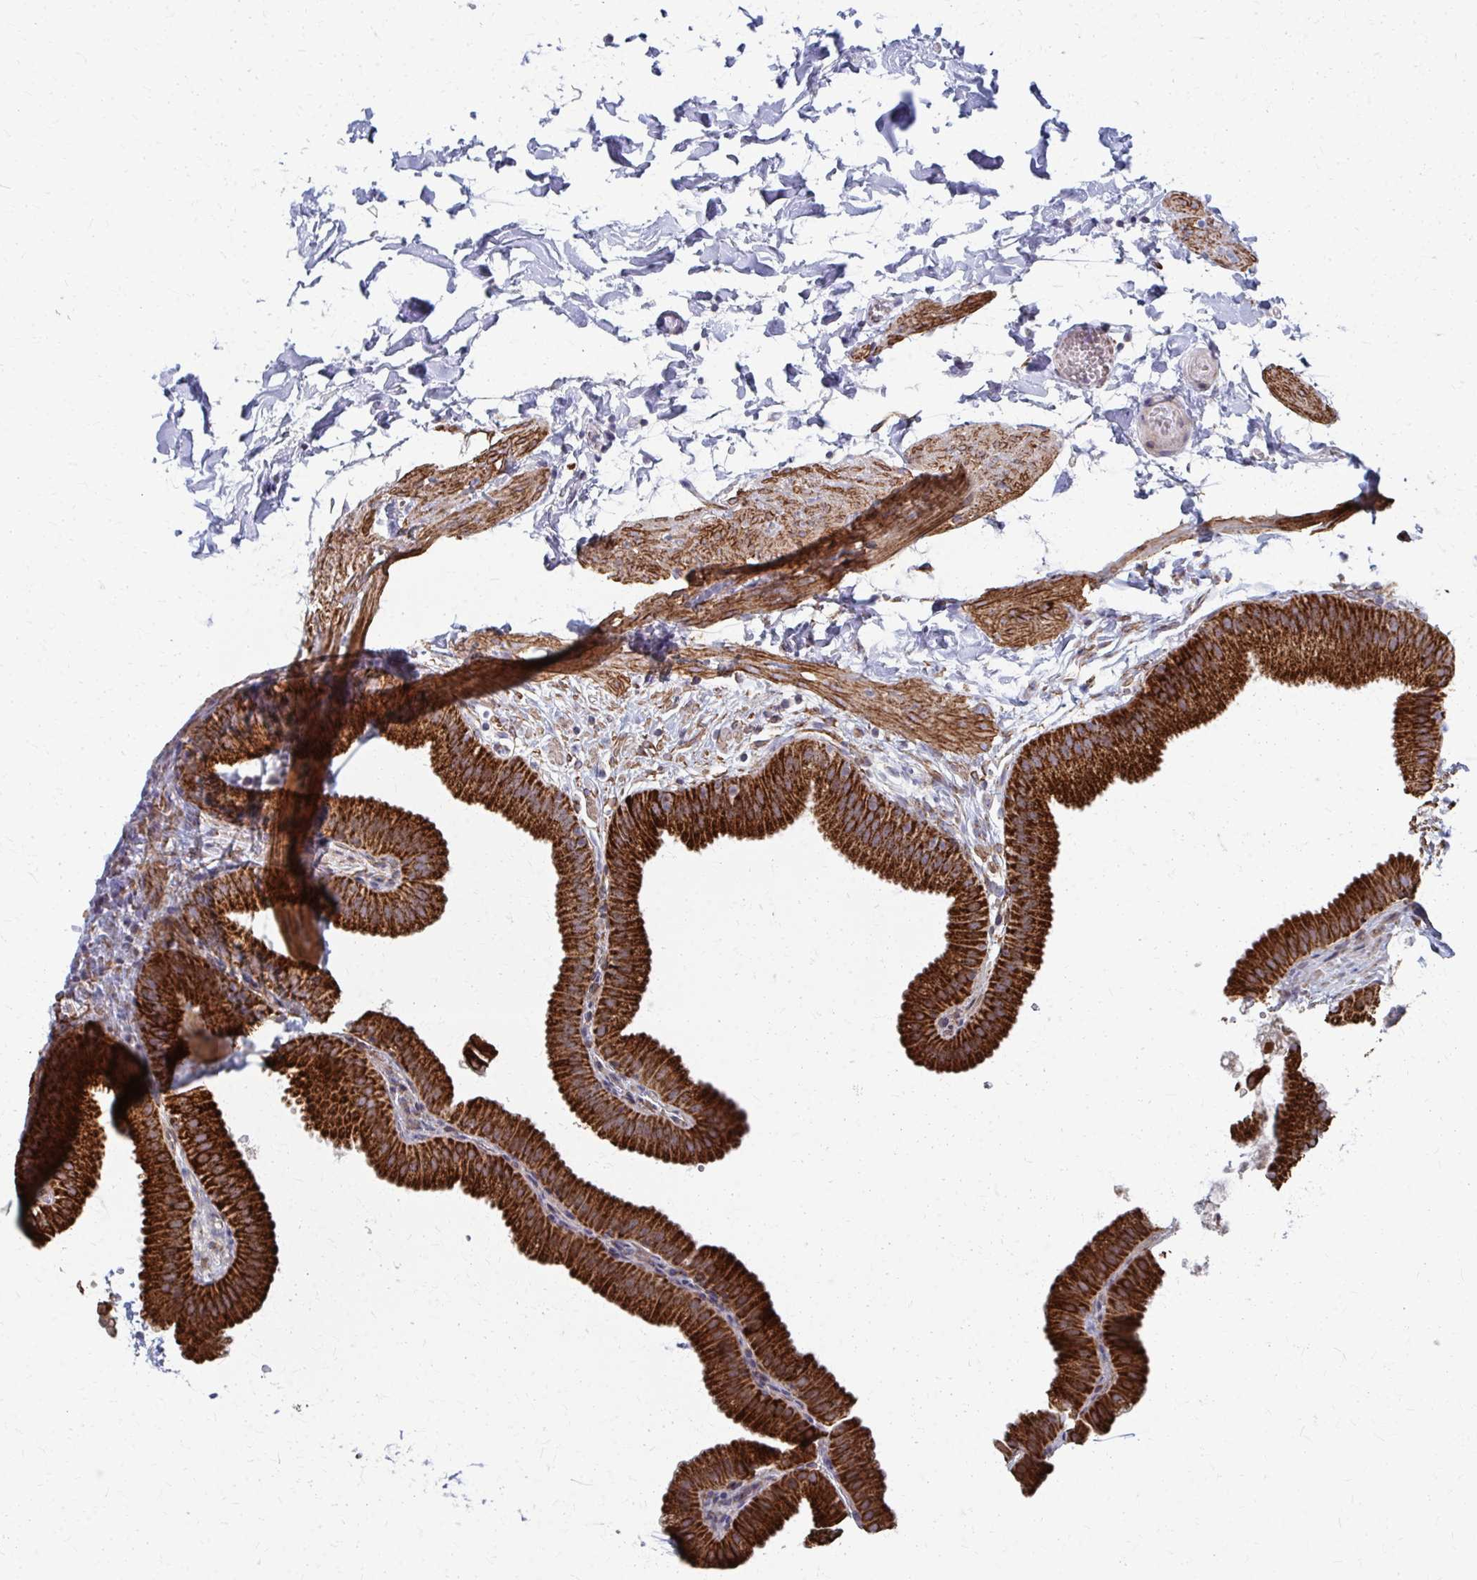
{"staining": {"intensity": "strong", "quantity": ">75%", "location": "cytoplasmic/membranous"}, "tissue": "gallbladder", "cell_type": "Glandular cells", "image_type": "normal", "snomed": [{"axis": "morphology", "description": "Normal tissue, NOS"}, {"axis": "topography", "description": "Gallbladder"}], "caption": "The immunohistochemical stain highlights strong cytoplasmic/membranous expression in glandular cells of normal gallbladder.", "gene": "FAHD1", "patient": {"sex": "female", "age": 63}}